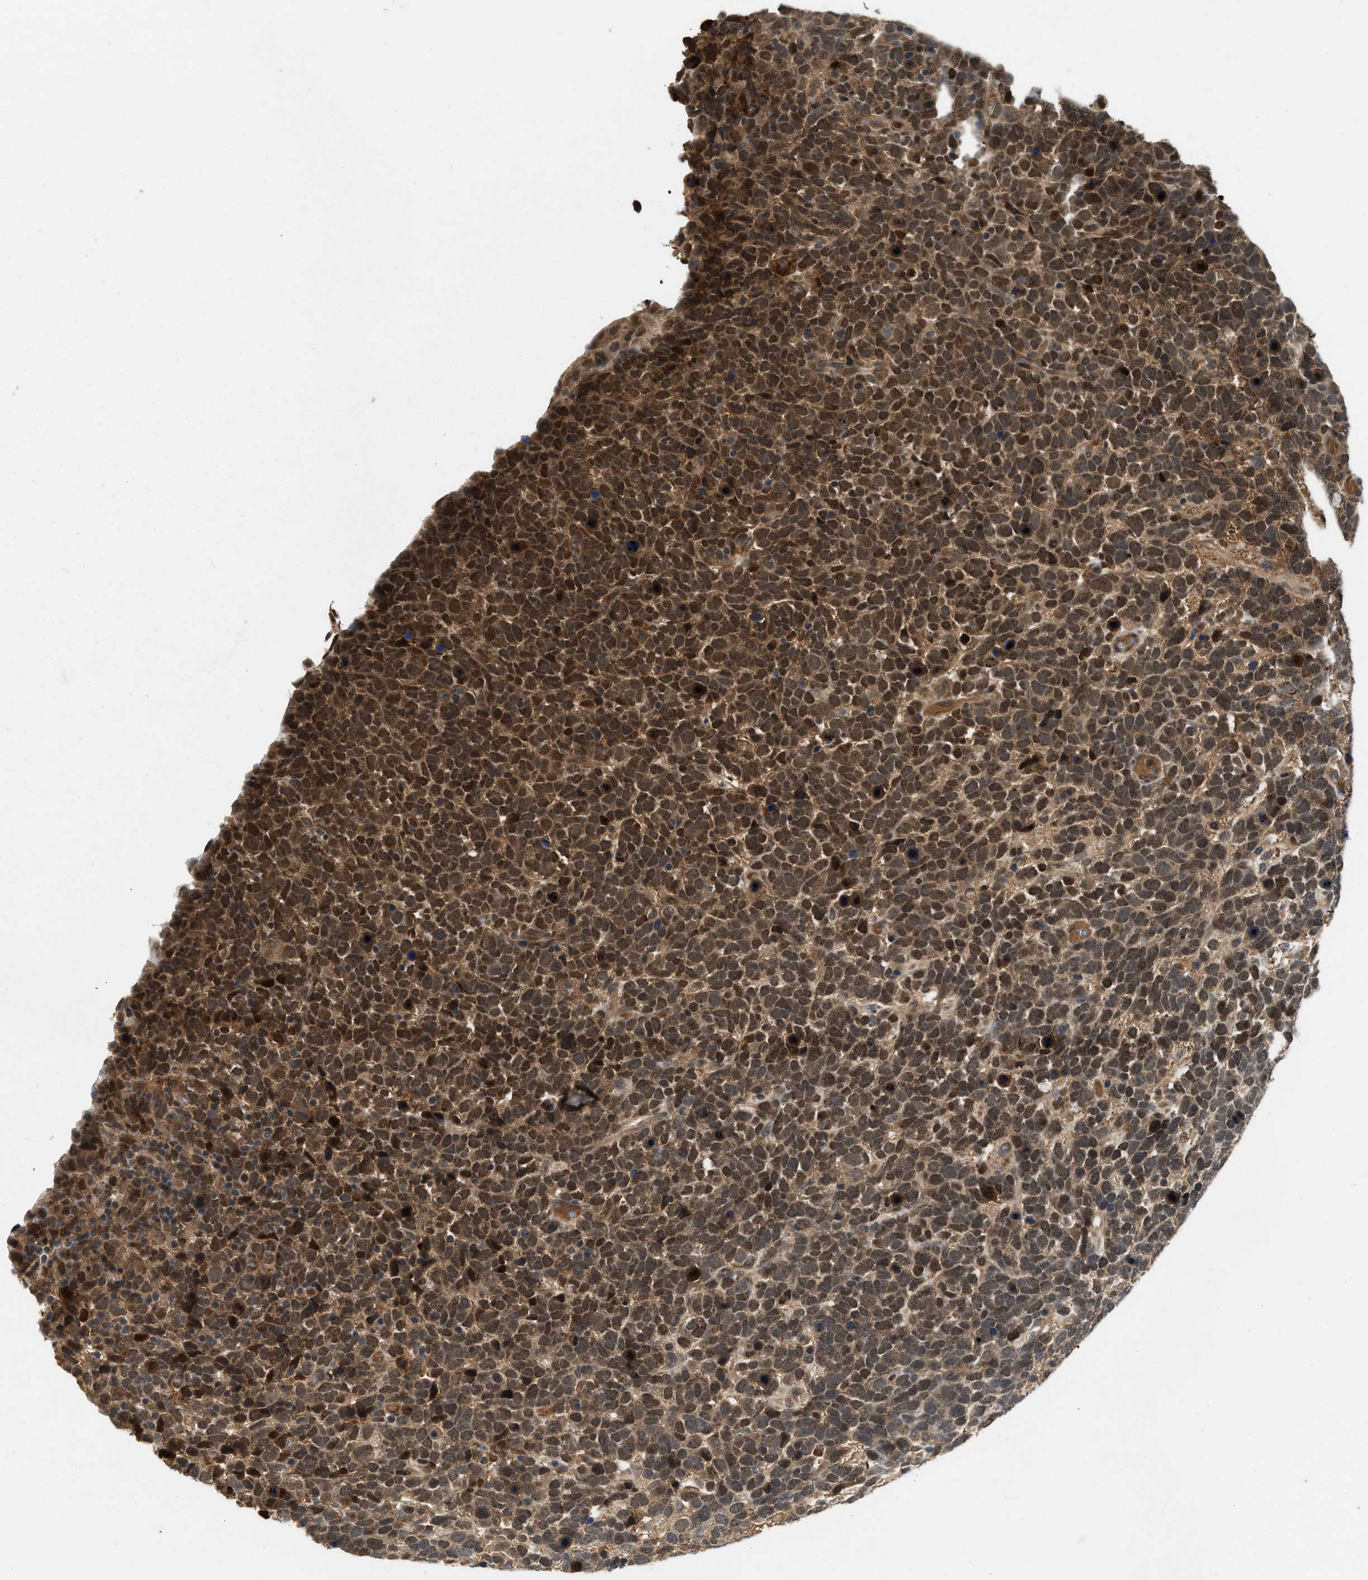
{"staining": {"intensity": "moderate", "quantity": ">75%", "location": "nuclear"}, "tissue": "urothelial cancer", "cell_type": "Tumor cells", "image_type": "cancer", "snomed": [{"axis": "morphology", "description": "Urothelial carcinoma, High grade"}, {"axis": "topography", "description": "Urinary bladder"}], "caption": "Protein expression by IHC exhibits moderate nuclear staining in approximately >75% of tumor cells in high-grade urothelial carcinoma.", "gene": "RUSC2", "patient": {"sex": "female", "age": 82}}